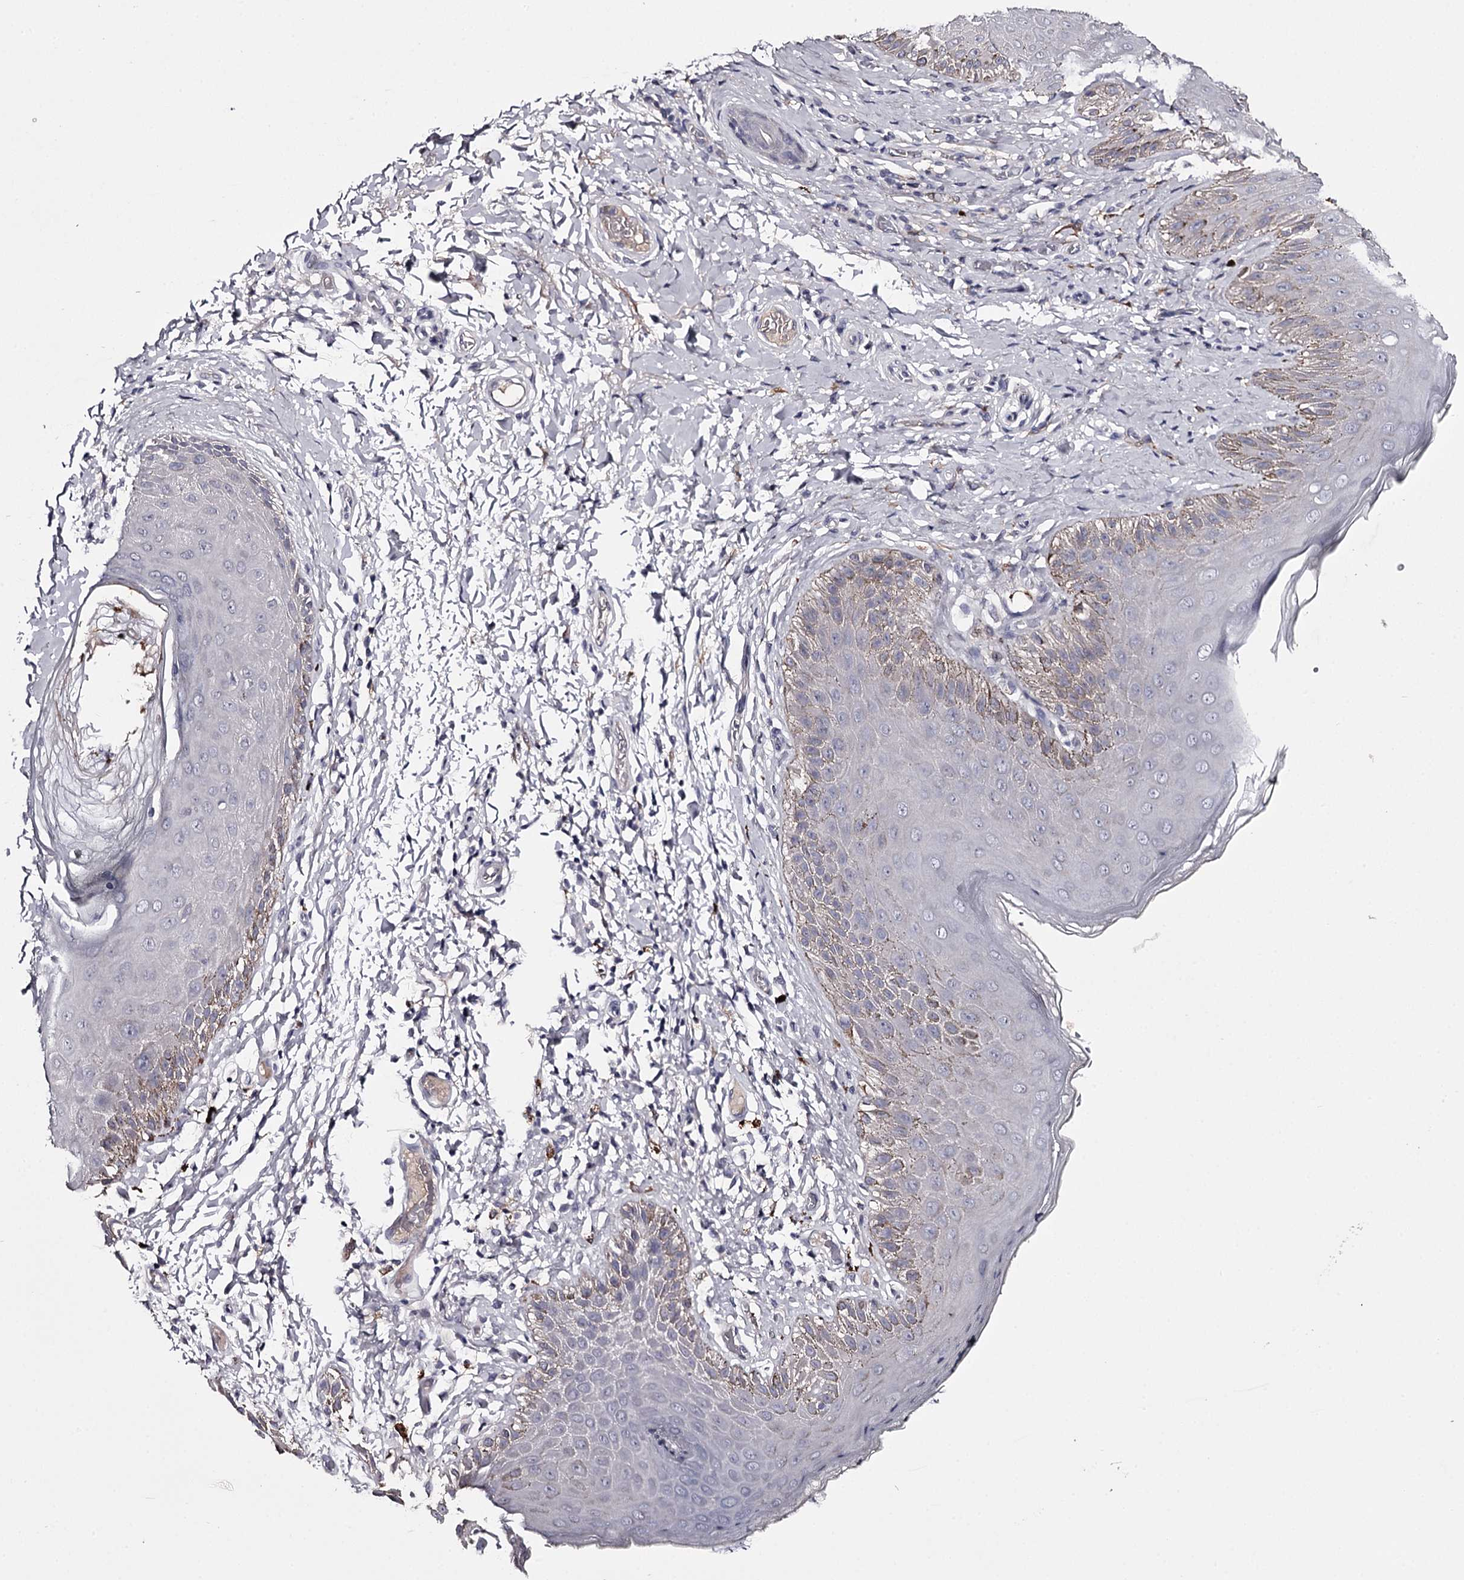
{"staining": {"intensity": "negative", "quantity": "none", "location": "none"}, "tissue": "skin", "cell_type": "Epidermal cells", "image_type": "normal", "snomed": [{"axis": "morphology", "description": "Normal tissue, NOS"}, {"axis": "topography", "description": "Anal"}], "caption": "The IHC histopathology image has no significant expression in epidermal cells of skin. Brightfield microscopy of immunohistochemistry (IHC) stained with DAB (3,3'-diaminobenzidine) (brown) and hematoxylin (blue), captured at high magnification.", "gene": "FDXACB1", "patient": {"sex": "male", "age": 44}}